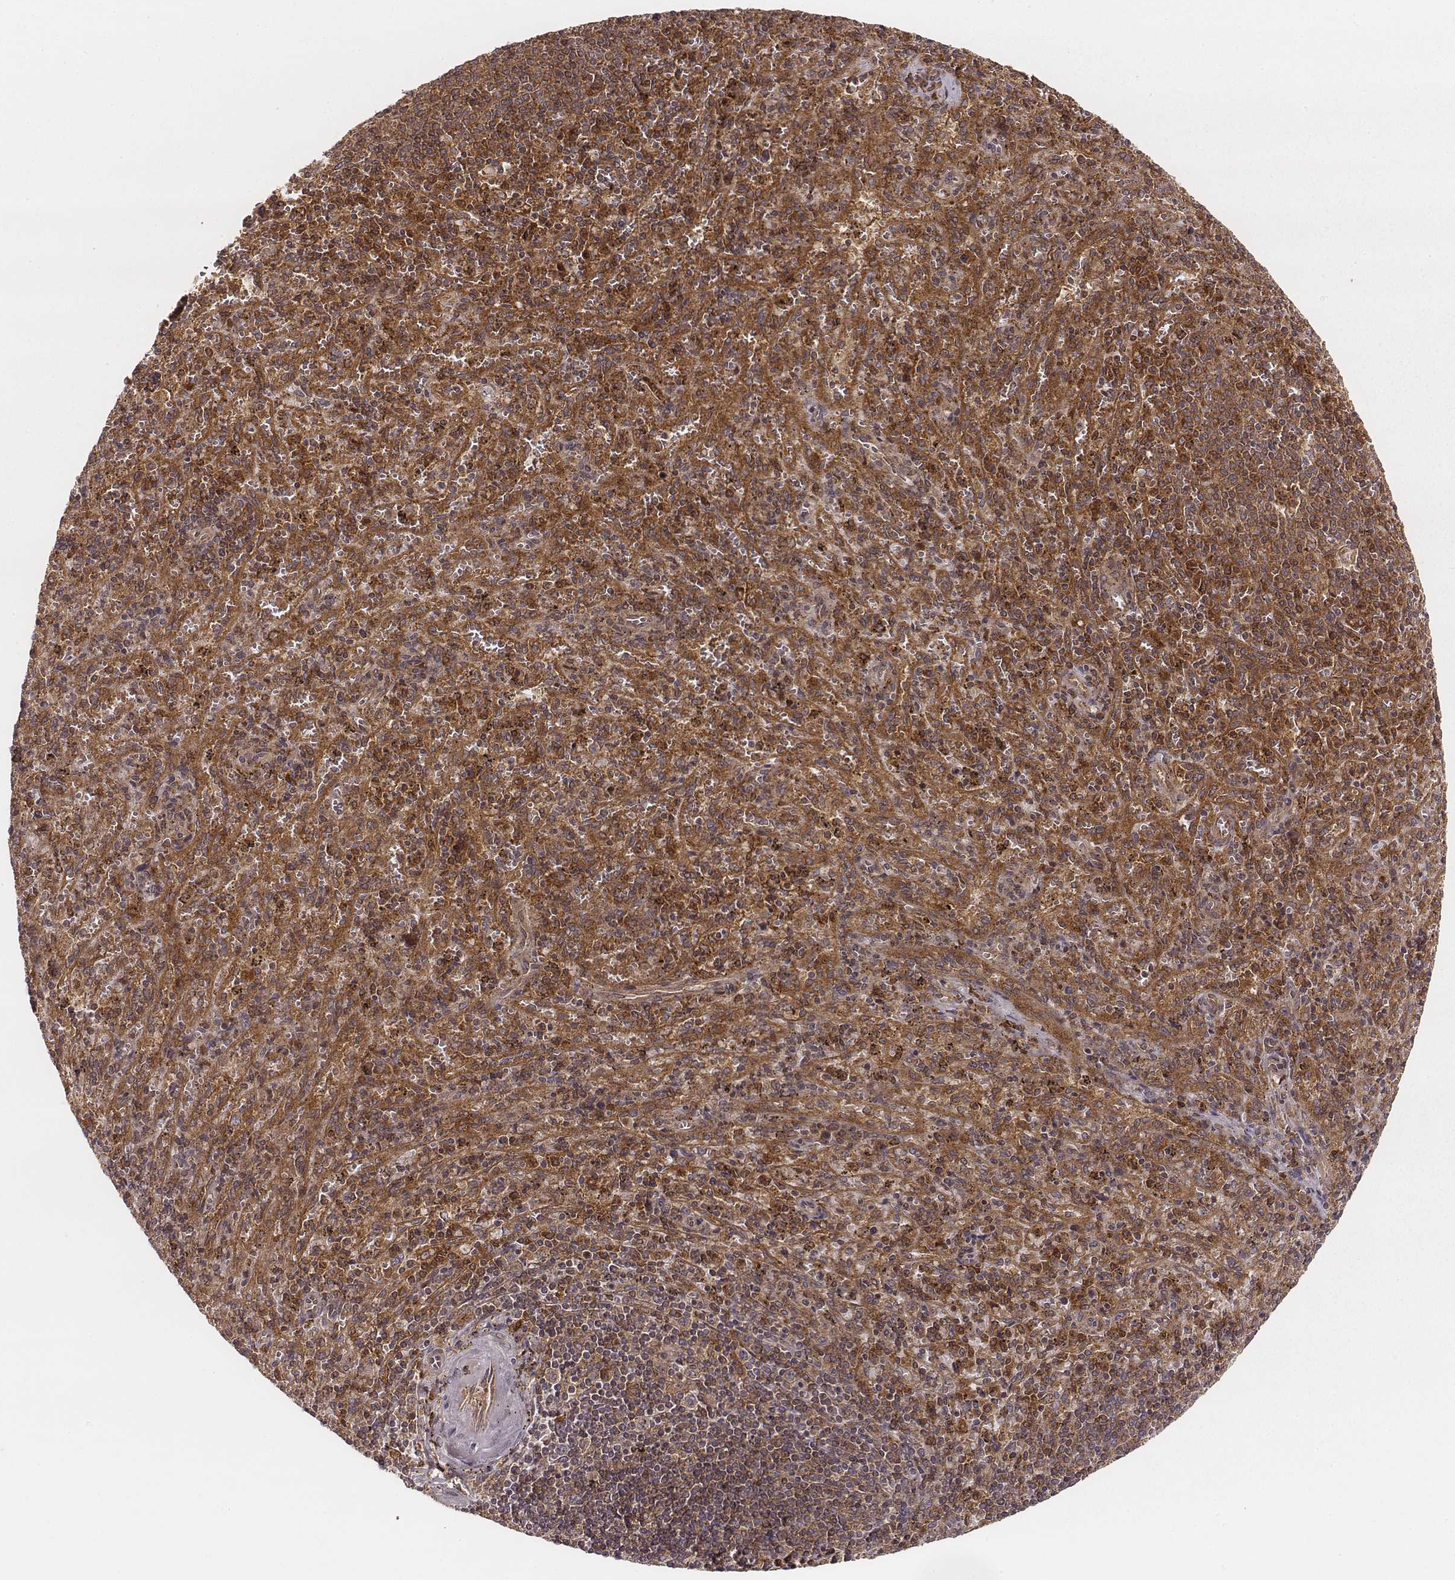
{"staining": {"intensity": "strong", "quantity": ">75%", "location": "cytoplasmic/membranous"}, "tissue": "spleen", "cell_type": "Cells in red pulp", "image_type": "normal", "snomed": [{"axis": "morphology", "description": "Normal tissue, NOS"}, {"axis": "topography", "description": "Spleen"}], "caption": "Spleen stained with DAB (3,3'-diaminobenzidine) IHC exhibits high levels of strong cytoplasmic/membranous positivity in approximately >75% of cells in red pulp.", "gene": "VPS26A", "patient": {"sex": "male", "age": 57}}